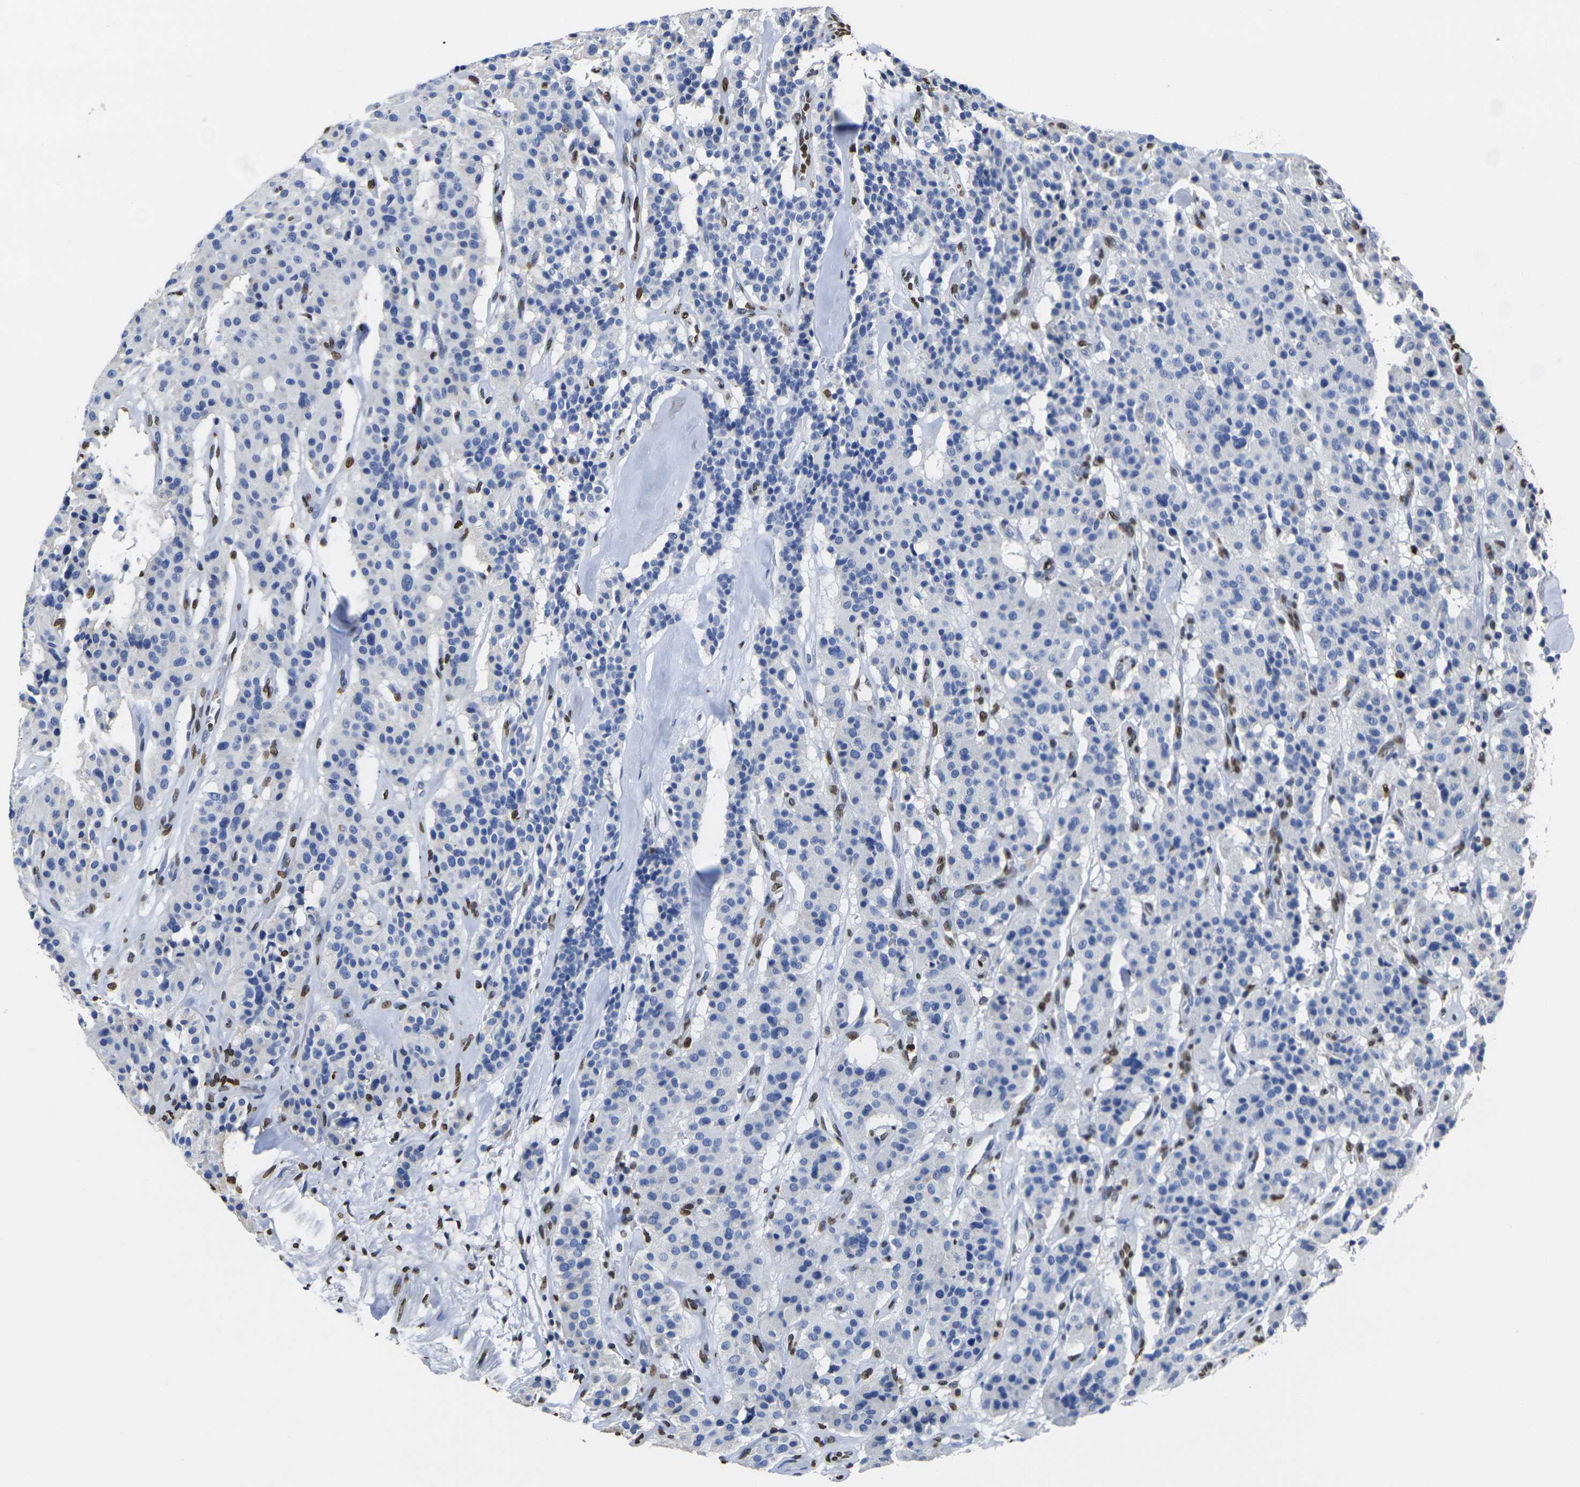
{"staining": {"intensity": "negative", "quantity": "none", "location": "none"}, "tissue": "carcinoid", "cell_type": "Tumor cells", "image_type": "cancer", "snomed": [{"axis": "morphology", "description": "Carcinoid, malignant, NOS"}, {"axis": "topography", "description": "Lung"}], "caption": "Immunohistochemistry image of carcinoid (malignant) stained for a protein (brown), which exhibits no expression in tumor cells.", "gene": "DRAXIN", "patient": {"sex": "male", "age": 30}}